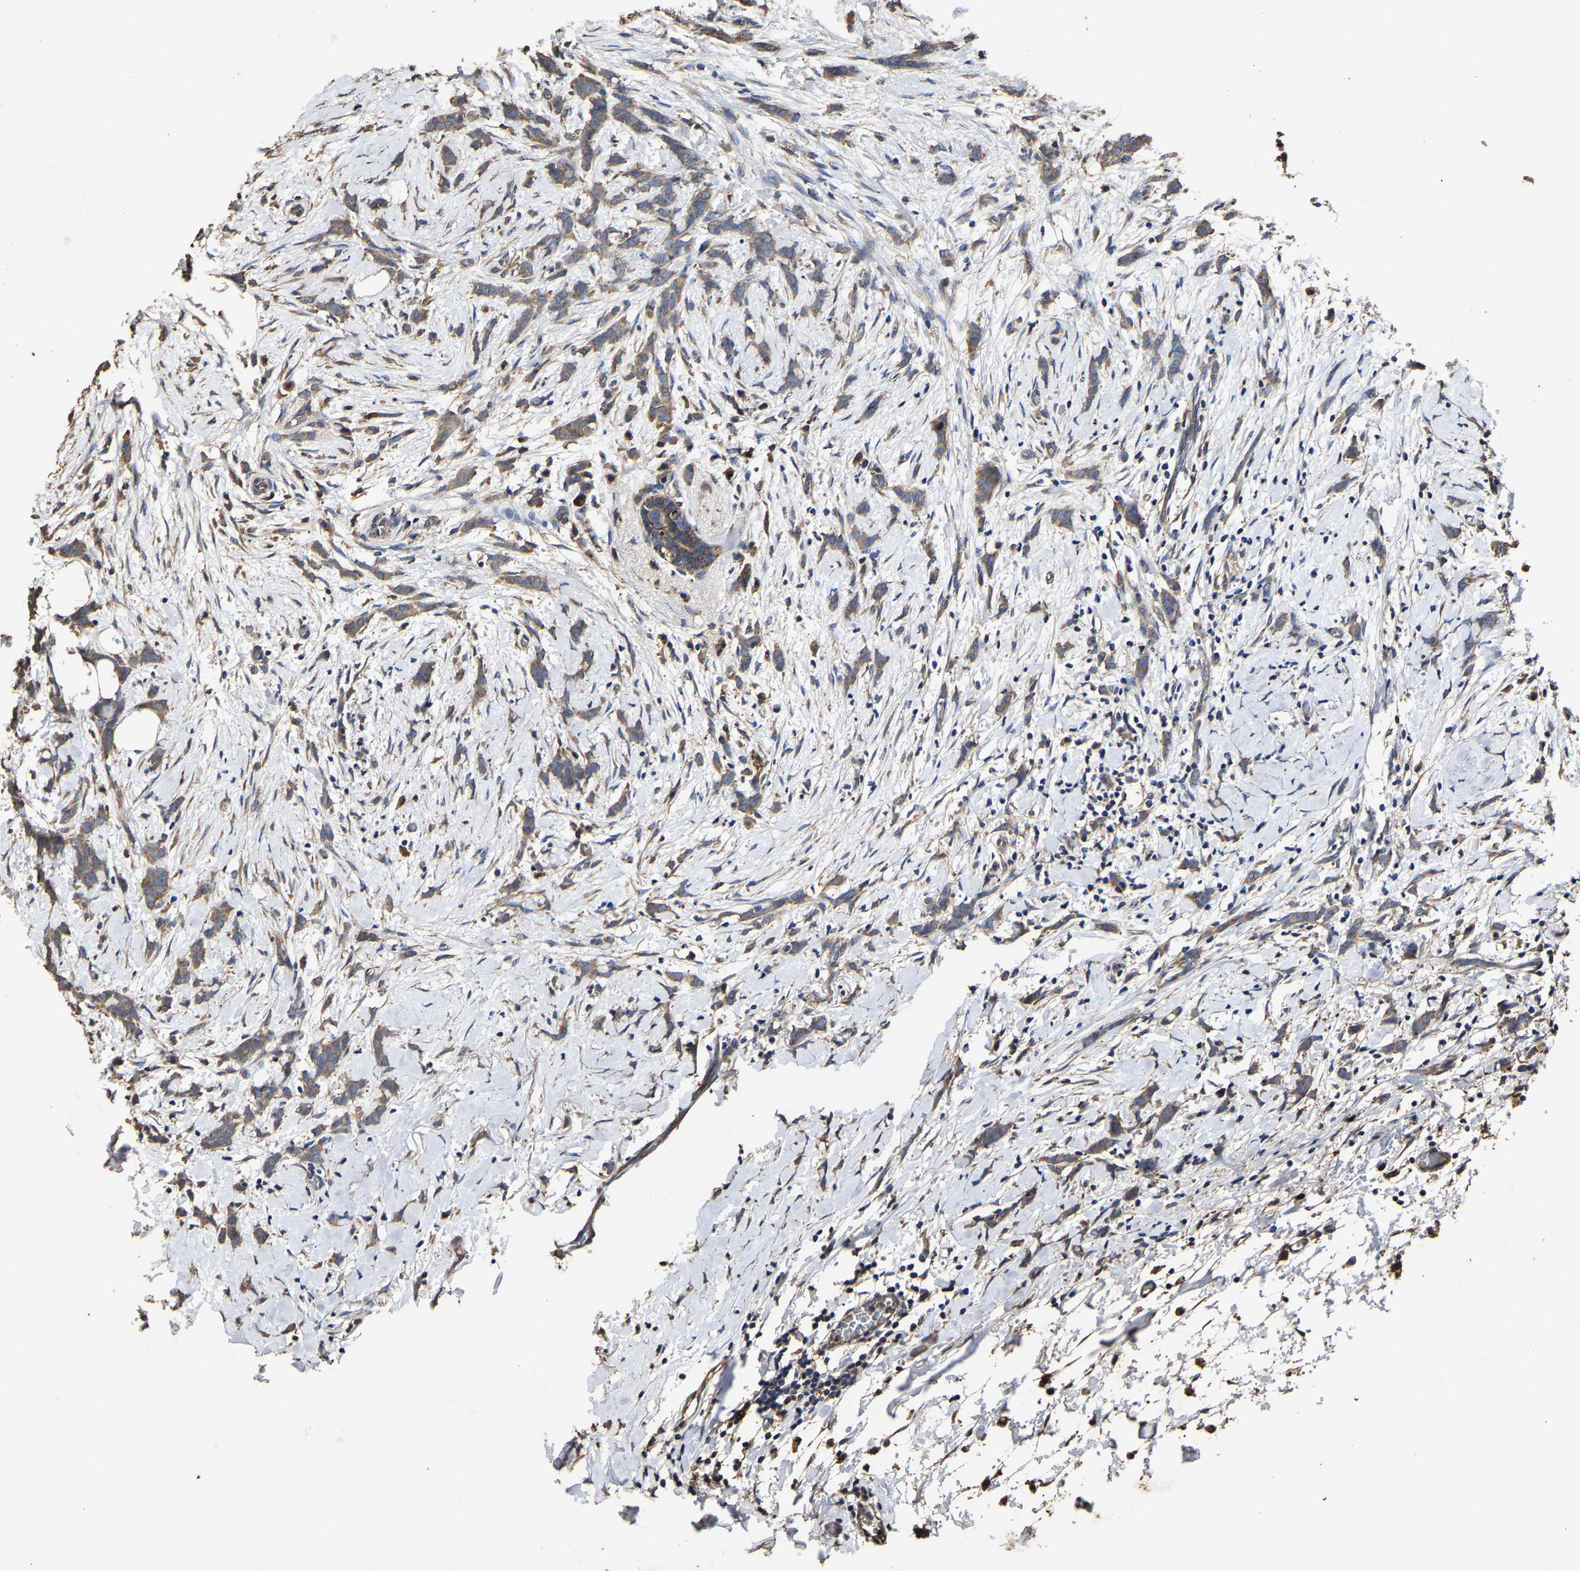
{"staining": {"intensity": "moderate", "quantity": ">75%", "location": "cytoplasmic/membranous"}, "tissue": "breast cancer", "cell_type": "Tumor cells", "image_type": "cancer", "snomed": [{"axis": "morphology", "description": "Lobular carcinoma, in situ"}, {"axis": "morphology", "description": "Lobular carcinoma"}, {"axis": "topography", "description": "Breast"}], "caption": "Human breast lobular carcinoma stained with a protein marker exhibits moderate staining in tumor cells.", "gene": "PPM1K", "patient": {"sex": "female", "age": 41}}